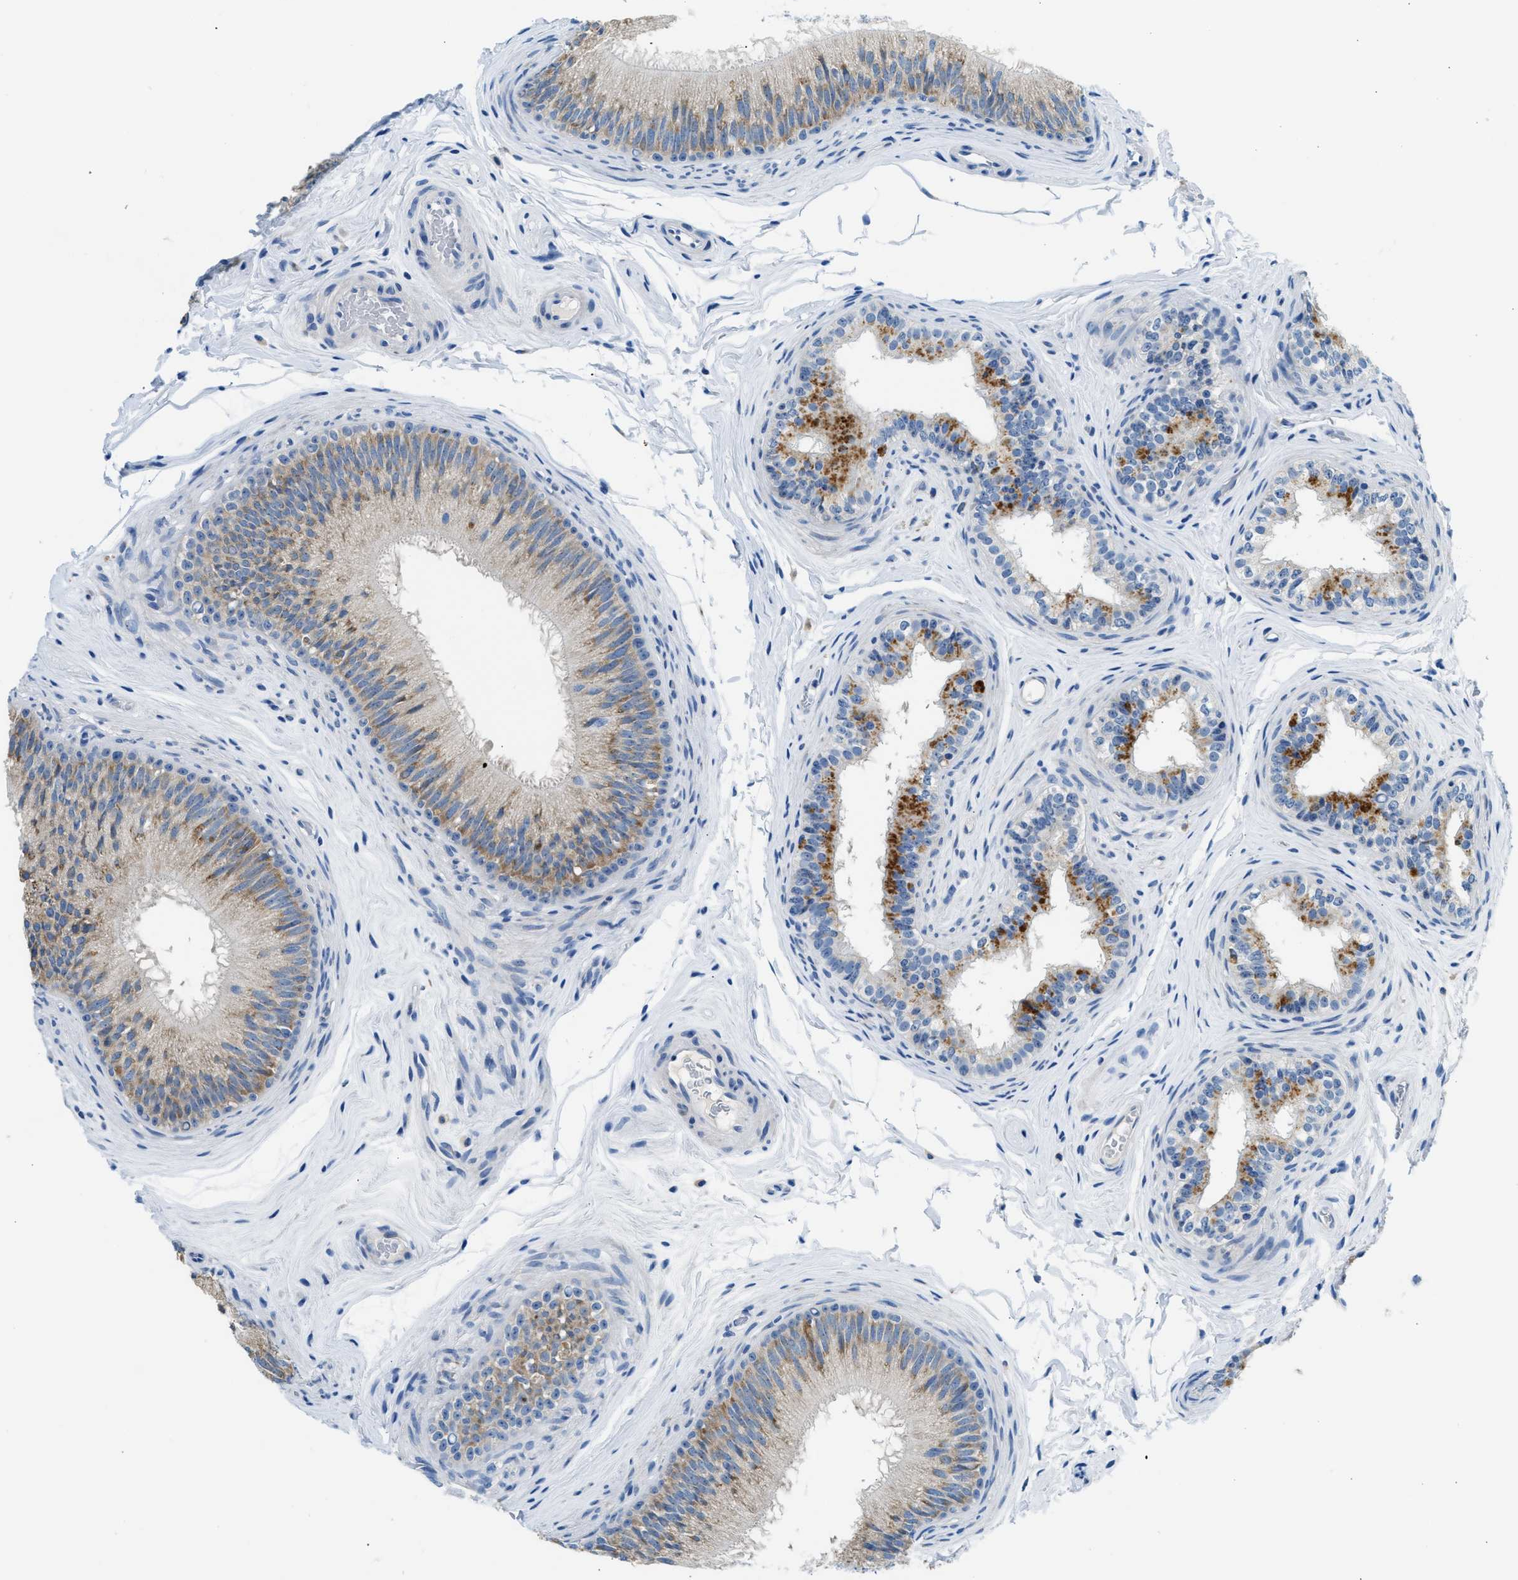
{"staining": {"intensity": "weak", "quantity": "25%-75%", "location": "cytoplasmic/membranous"}, "tissue": "epididymis", "cell_type": "Glandular cells", "image_type": "normal", "snomed": [{"axis": "morphology", "description": "Normal tissue, NOS"}, {"axis": "topography", "description": "Testis"}, {"axis": "topography", "description": "Epididymis"}], "caption": "Immunohistochemistry staining of normal epididymis, which demonstrates low levels of weak cytoplasmic/membranous expression in approximately 25%-75% of glandular cells indicating weak cytoplasmic/membranous protein staining. The staining was performed using DAB (3,3'-diaminobenzidine) (brown) for protein detection and nuclei were counterstained in hematoxylin (blue).", "gene": "CLDN18", "patient": {"sex": "male", "age": 36}}